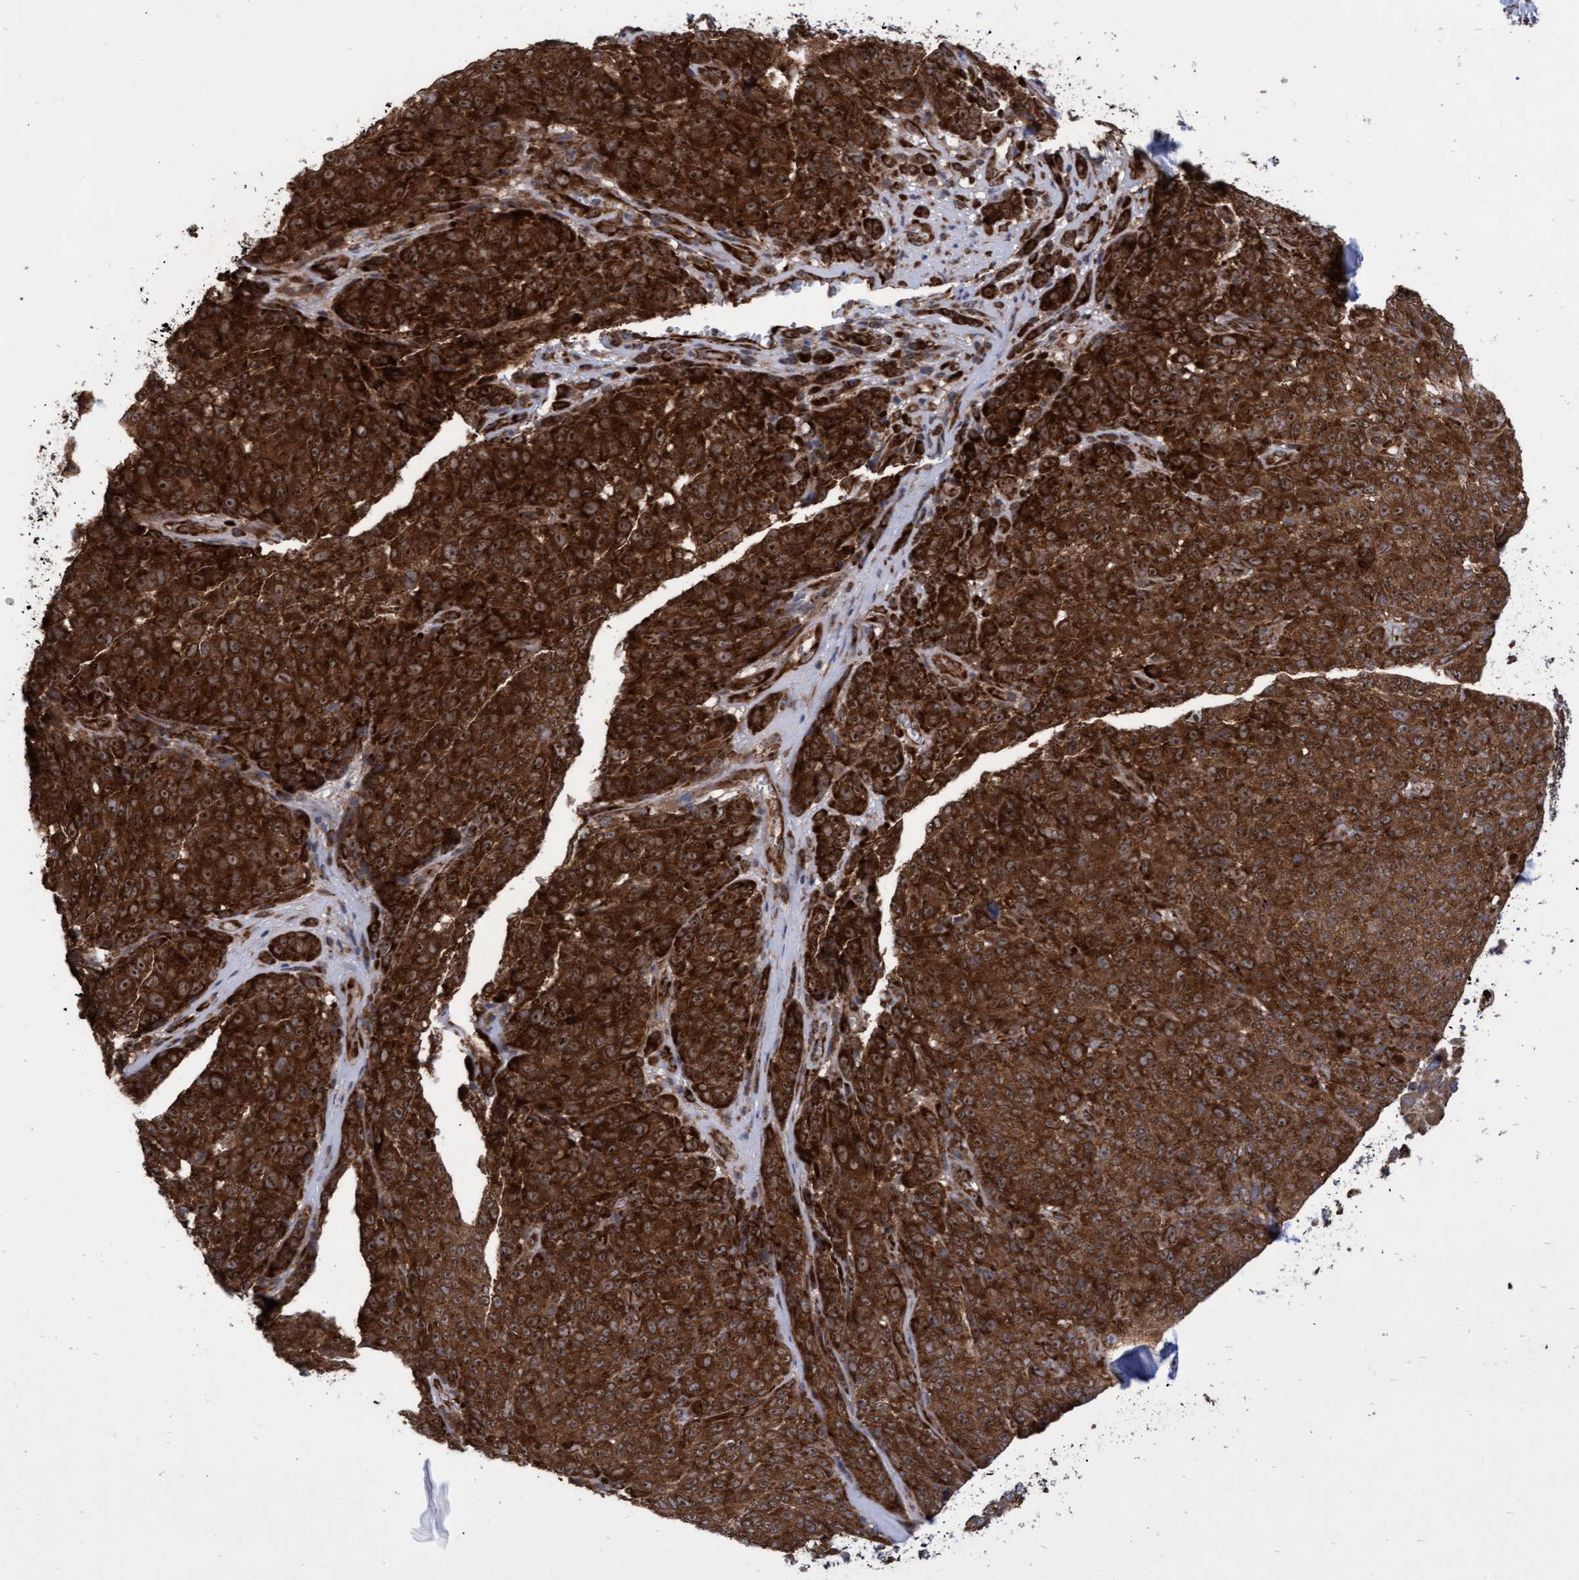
{"staining": {"intensity": "strong", "quantity": ">75%", "location": "cytoplasmic/membranous,nuclear"}, "tissue": "skin cancer", "cell_type": "Tumor cells", "image_type": "cancer", "snomed": [{"axis": "morphology", "description": "Basal cell carcinoma"}, {"axis": "topography", "description": "Skin"}], "caption": "A high amount of strong cytoplasmic/membranous and nuclear staining is appreciated in approximately >75% of tumor cells in skin basal cell carcinoma tissue. Using DAB (brown) and hematoxylin (blue) stains, captured at high magnification using brightfield microscopy.", "gene": "ABCF2", "patient": {"sex": "female", "age": 64}}